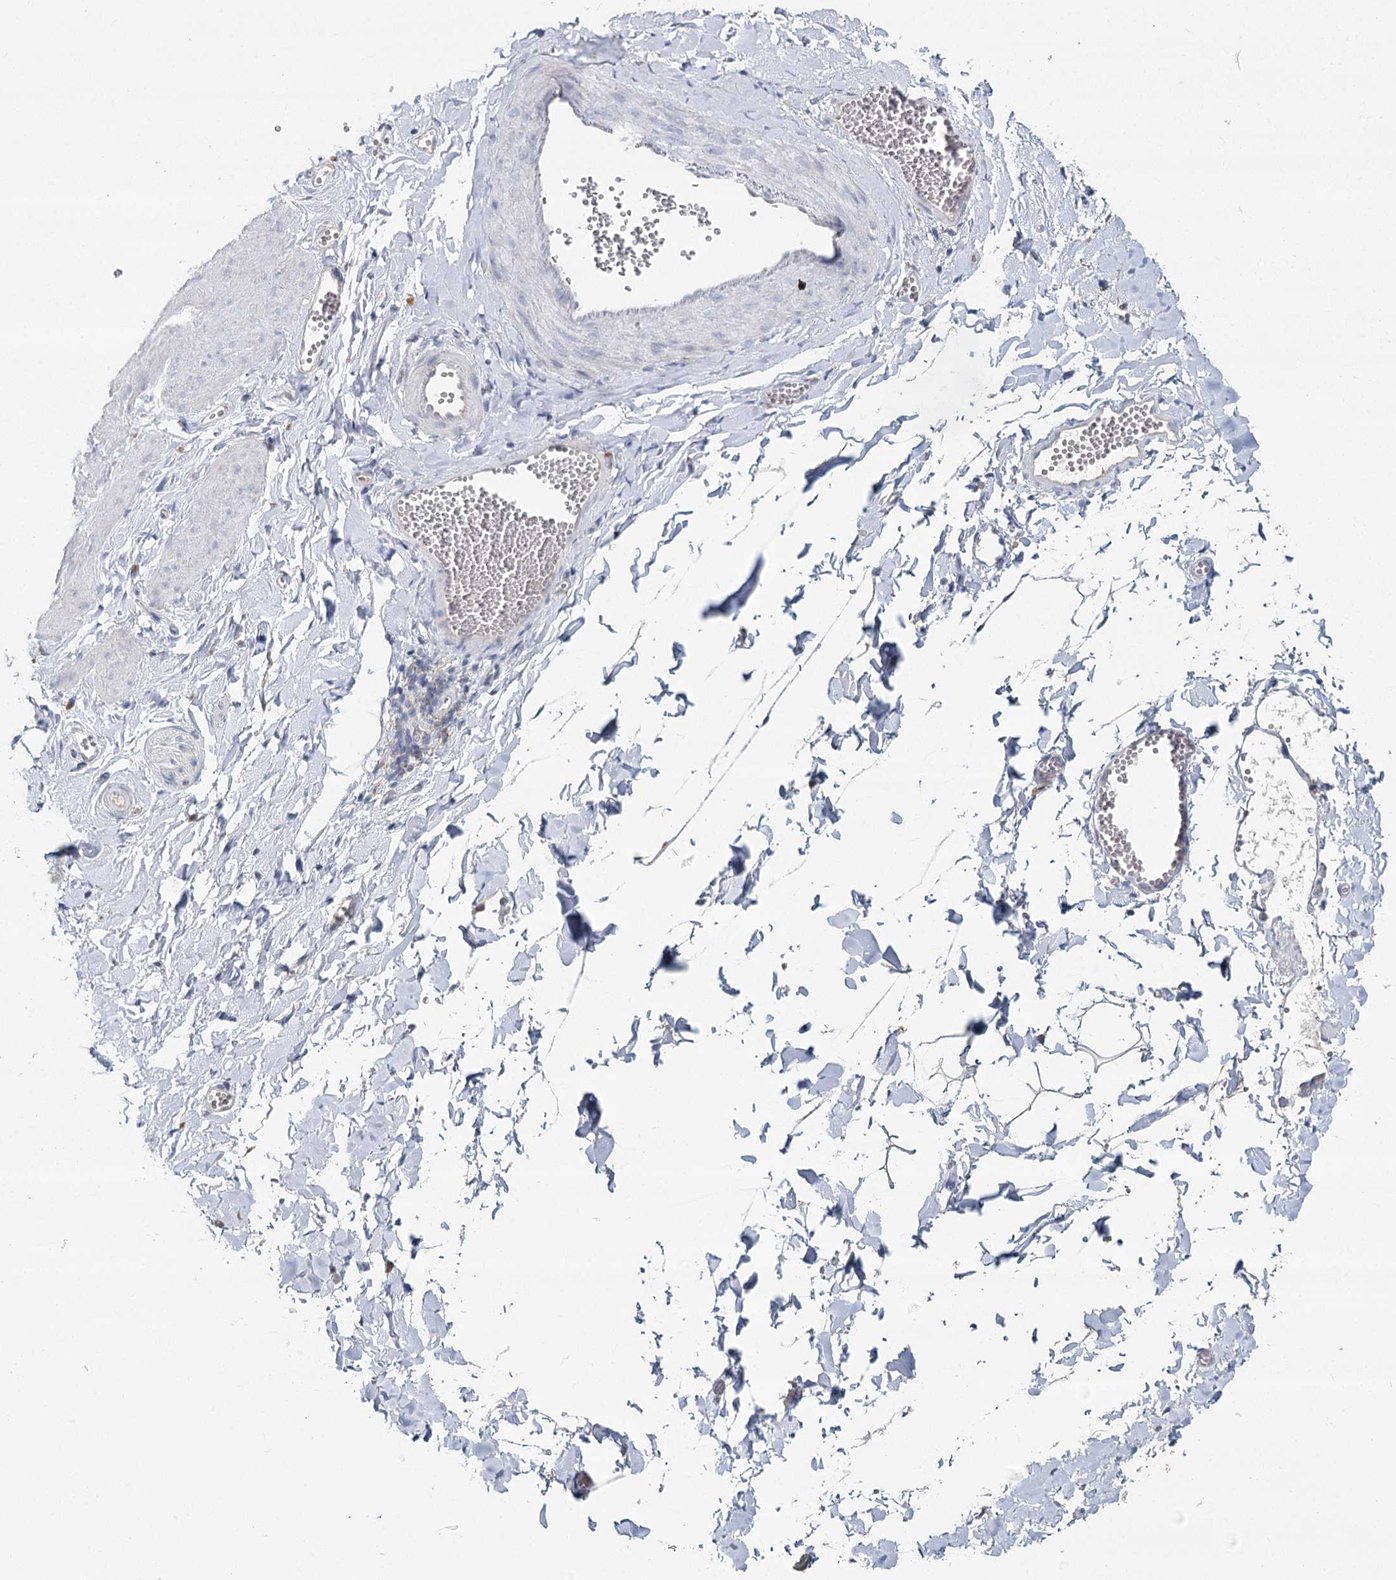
{"staining": {"intensity": "negative", "quantity": "none", "location": "none"}, "tissue": "adipose tissue", "cell_type": "Adipocytes", "image_type": "normal", "snomed": [{"axis": "morphology", "description": "Normal tissue, NOS"}, {"axis": "topography", "description": "Gallbladder"}, {"axis": "topography", "description": "Peripheral nerve tissue"}], "caption": "Immunohistochemistry of benign human adipose tissue shows no expression in adipocytes.", "gene": "ACOX2", "patient": {"sex": "male", "age": 38}}